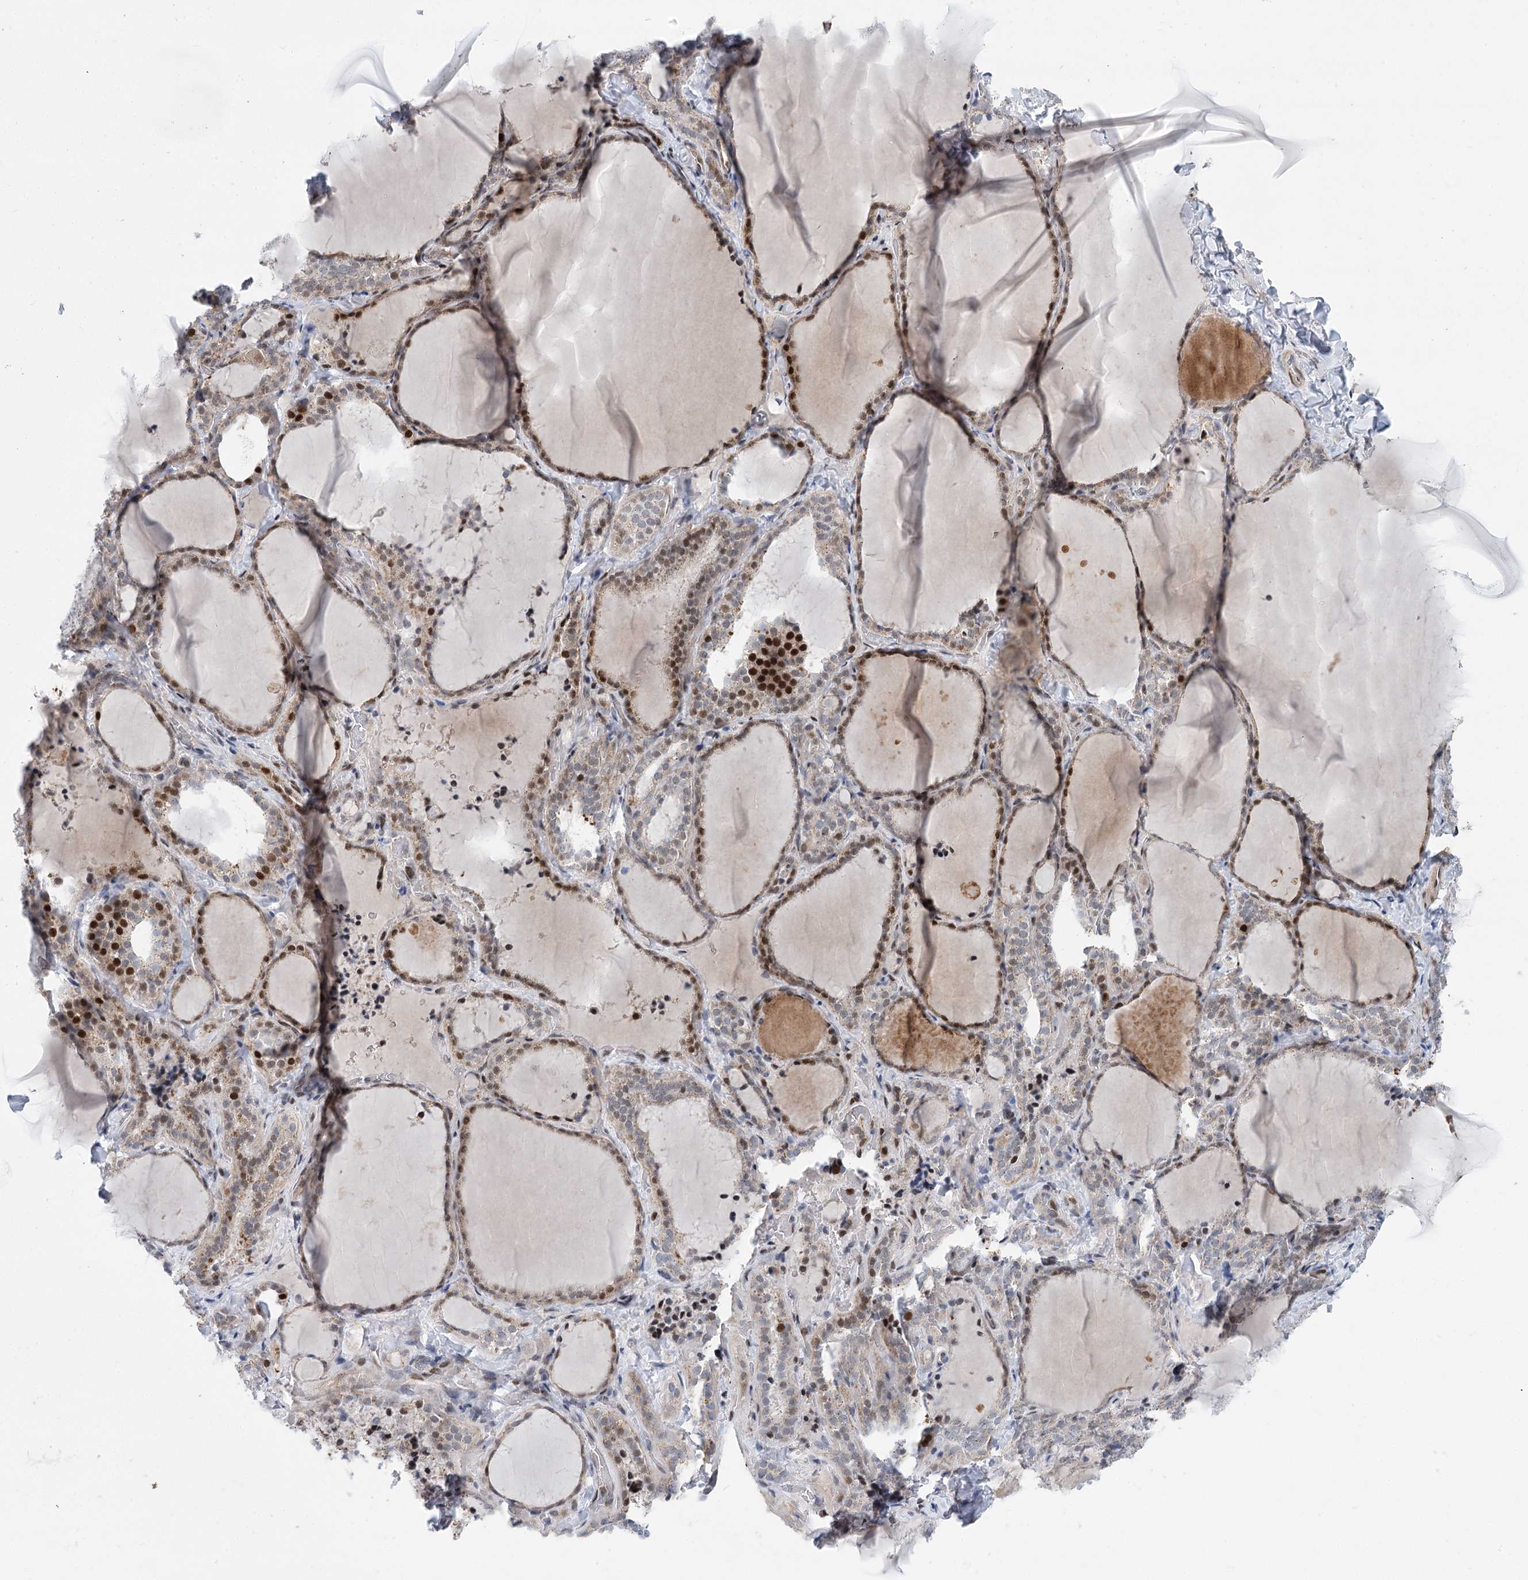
{"staining": {"intensity": "moderate", "quantity": ">75%", "location": "cytoplasmic/membranous,nuclear"}, "tissue": "thyroid gland", "cell_type": "Glandular cells", "image_type": "normal", "snomed": [{"axis": "morphology", "description": "Normal tissue, NOS"}, {"axis": "topography", "description": "Thyroid gland"}], "caption": "The micrograph shows a brown stain indicating the presence of a protein in the cytoplasmic/membranous,nuclear of glandular cells in thyroid gland. The protein is stained brown, and the nuclei are stained in blue (DAB IHC with brightfield microscopy, high magnification).", "gene": "CAMTA1", "patient": {"sex": "female", "age": 22}}